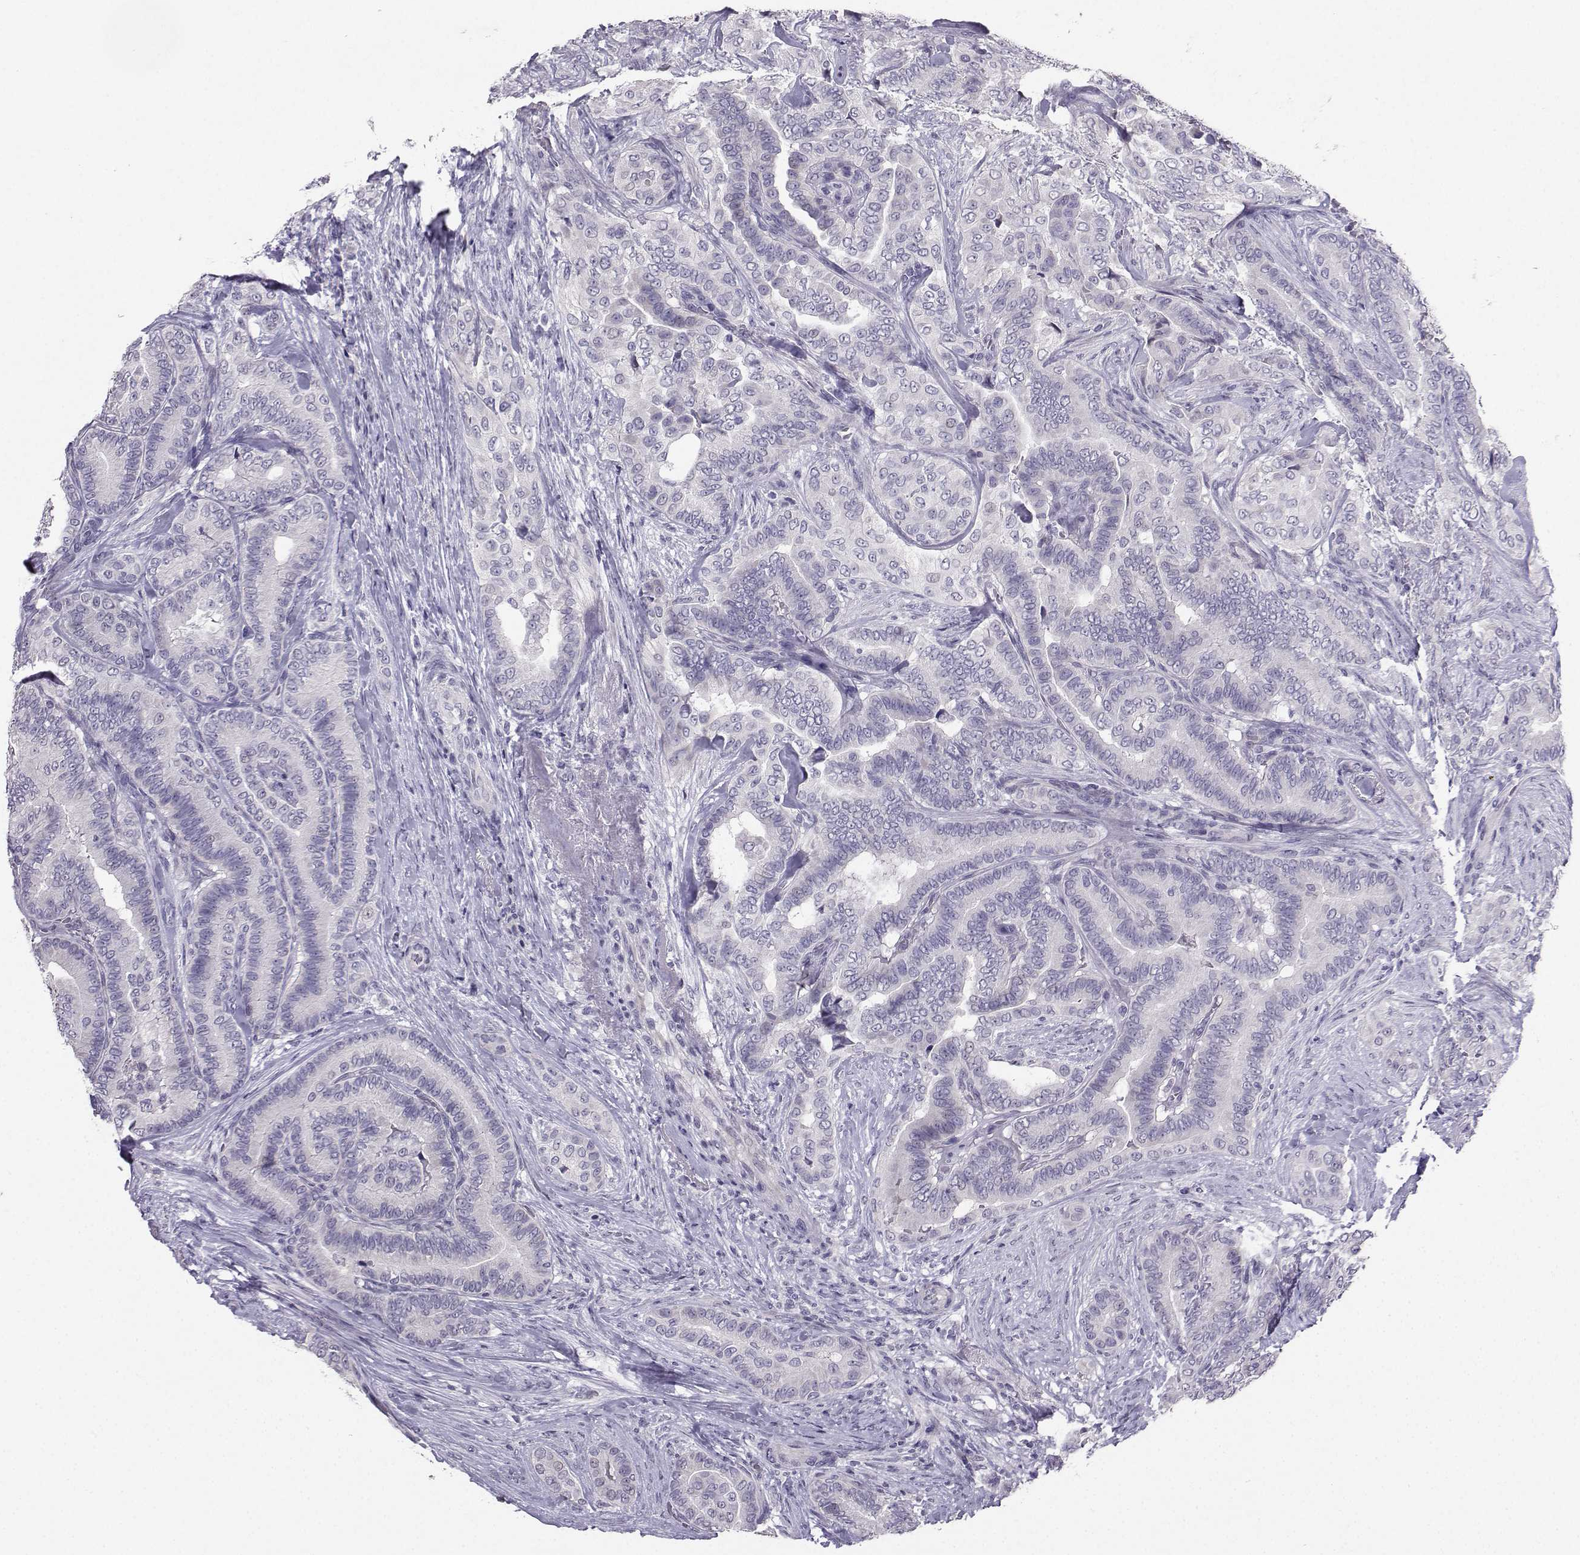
{"staining": {"intensity": "negative", "quantity": "none", "location": "none"}, "tissue": "thyroid cancer", "cell_type": "Tumor cells", "image_type": "cancer", "snomed": [{"axis": "morphology", "description": "Papillary adenocarcinoma, NOS"}, {"axis": "topography", "description": "Thyroid gland"}], "caption": "Thyroid cancer (papillary adenocarcinoma) stained for a protein using IHC reveals no positivity tumor cells.", "gene": "CARTPT", "patient": {"sex": "male", "age": 61}}